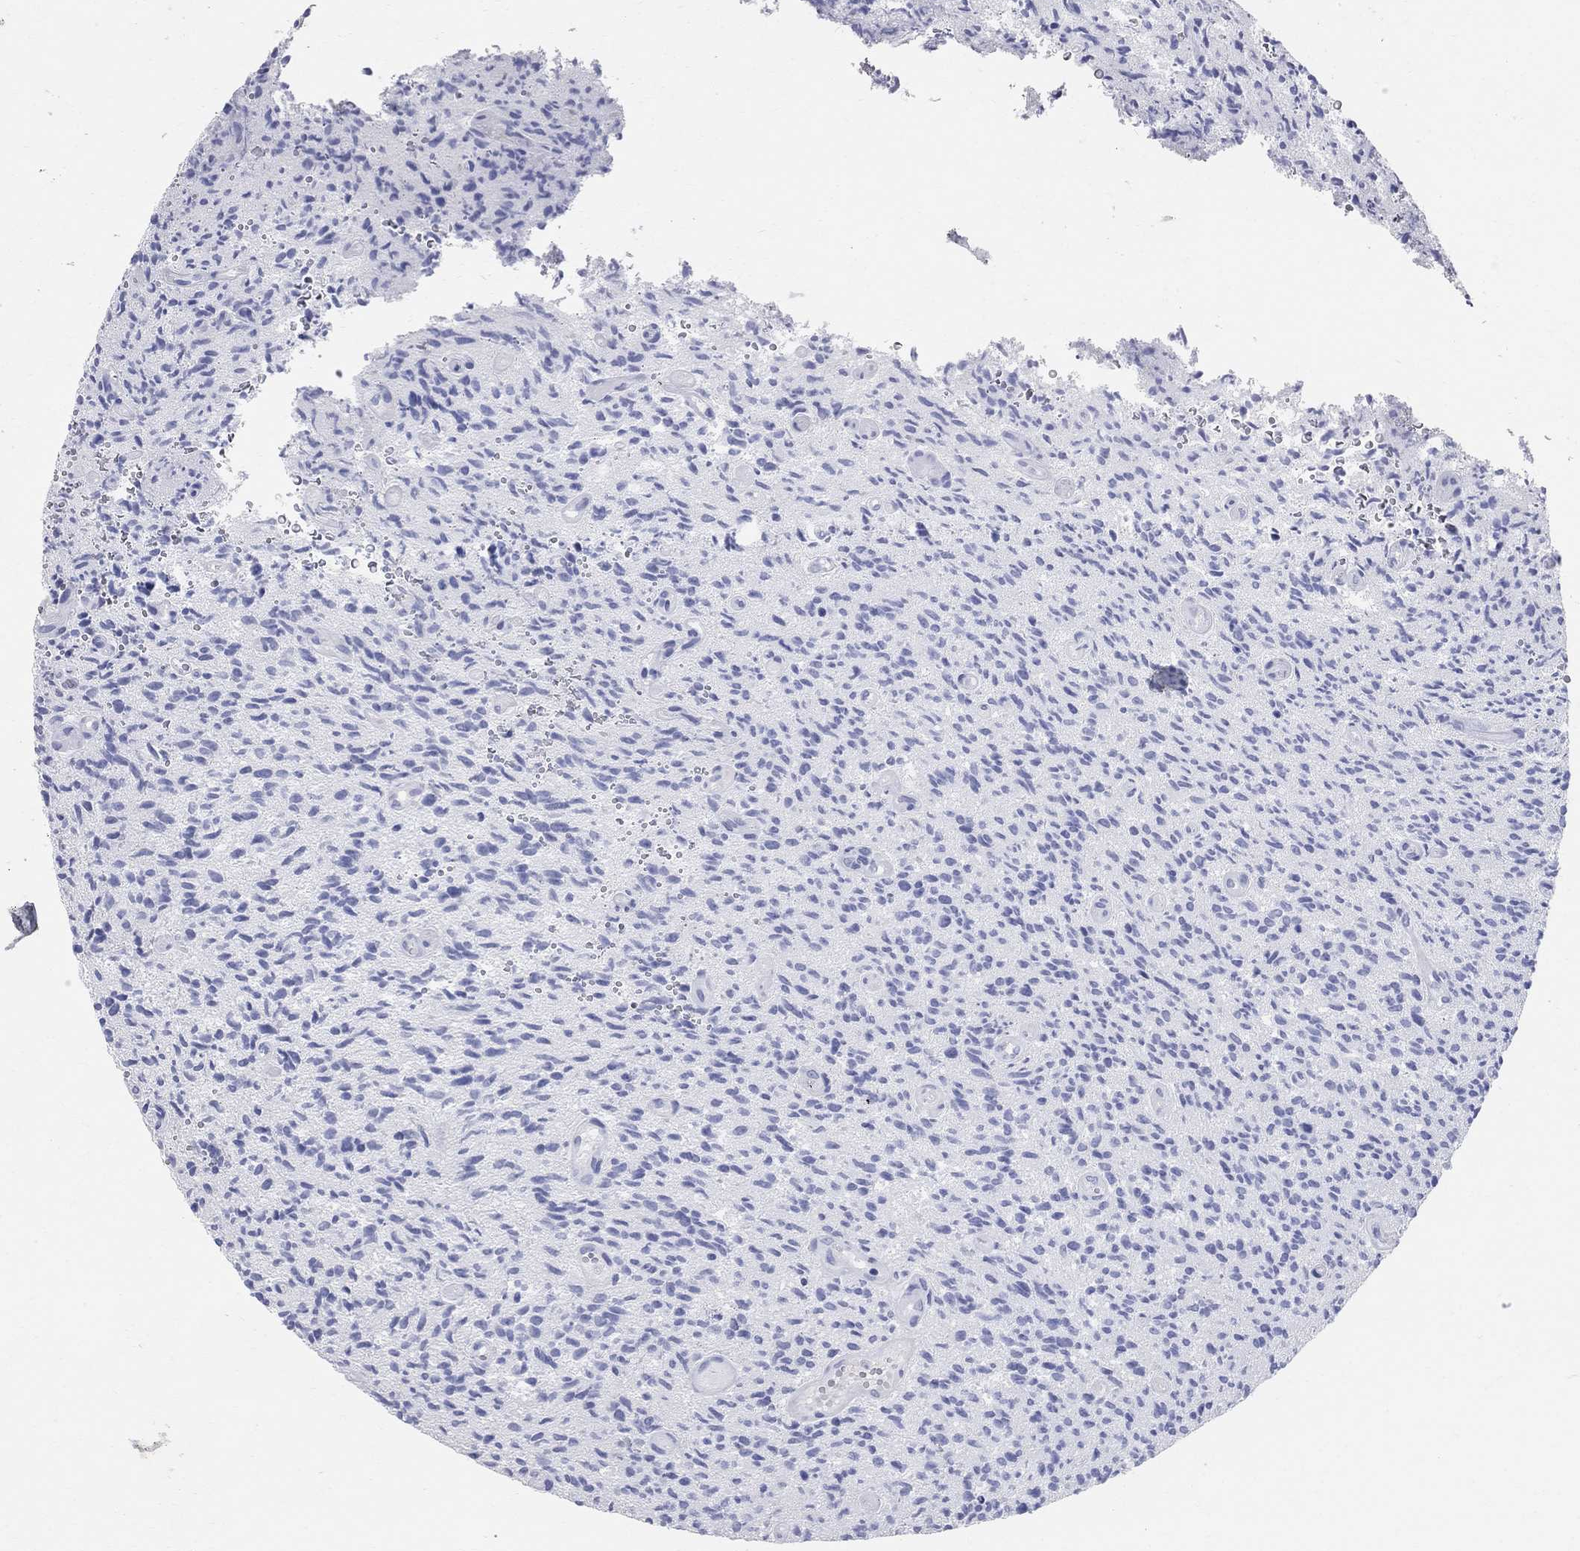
{"staining": {"intensity": "negative", "quantity": "none", "location": "none"}, "tissue": "glioma", "cell_type": "Tumor cells", "image_type": "cancer", "snomed": [{"axis": "morphology", "description": "Glioma, malignant, High grade"}, {"axis": "topography", "description": "Brain"}], "caption": "Tumor cells show no significant expression in malignant high-grade glioma.", "gene": "AOX1", "patient": {"sex": "male", "age": 64}}